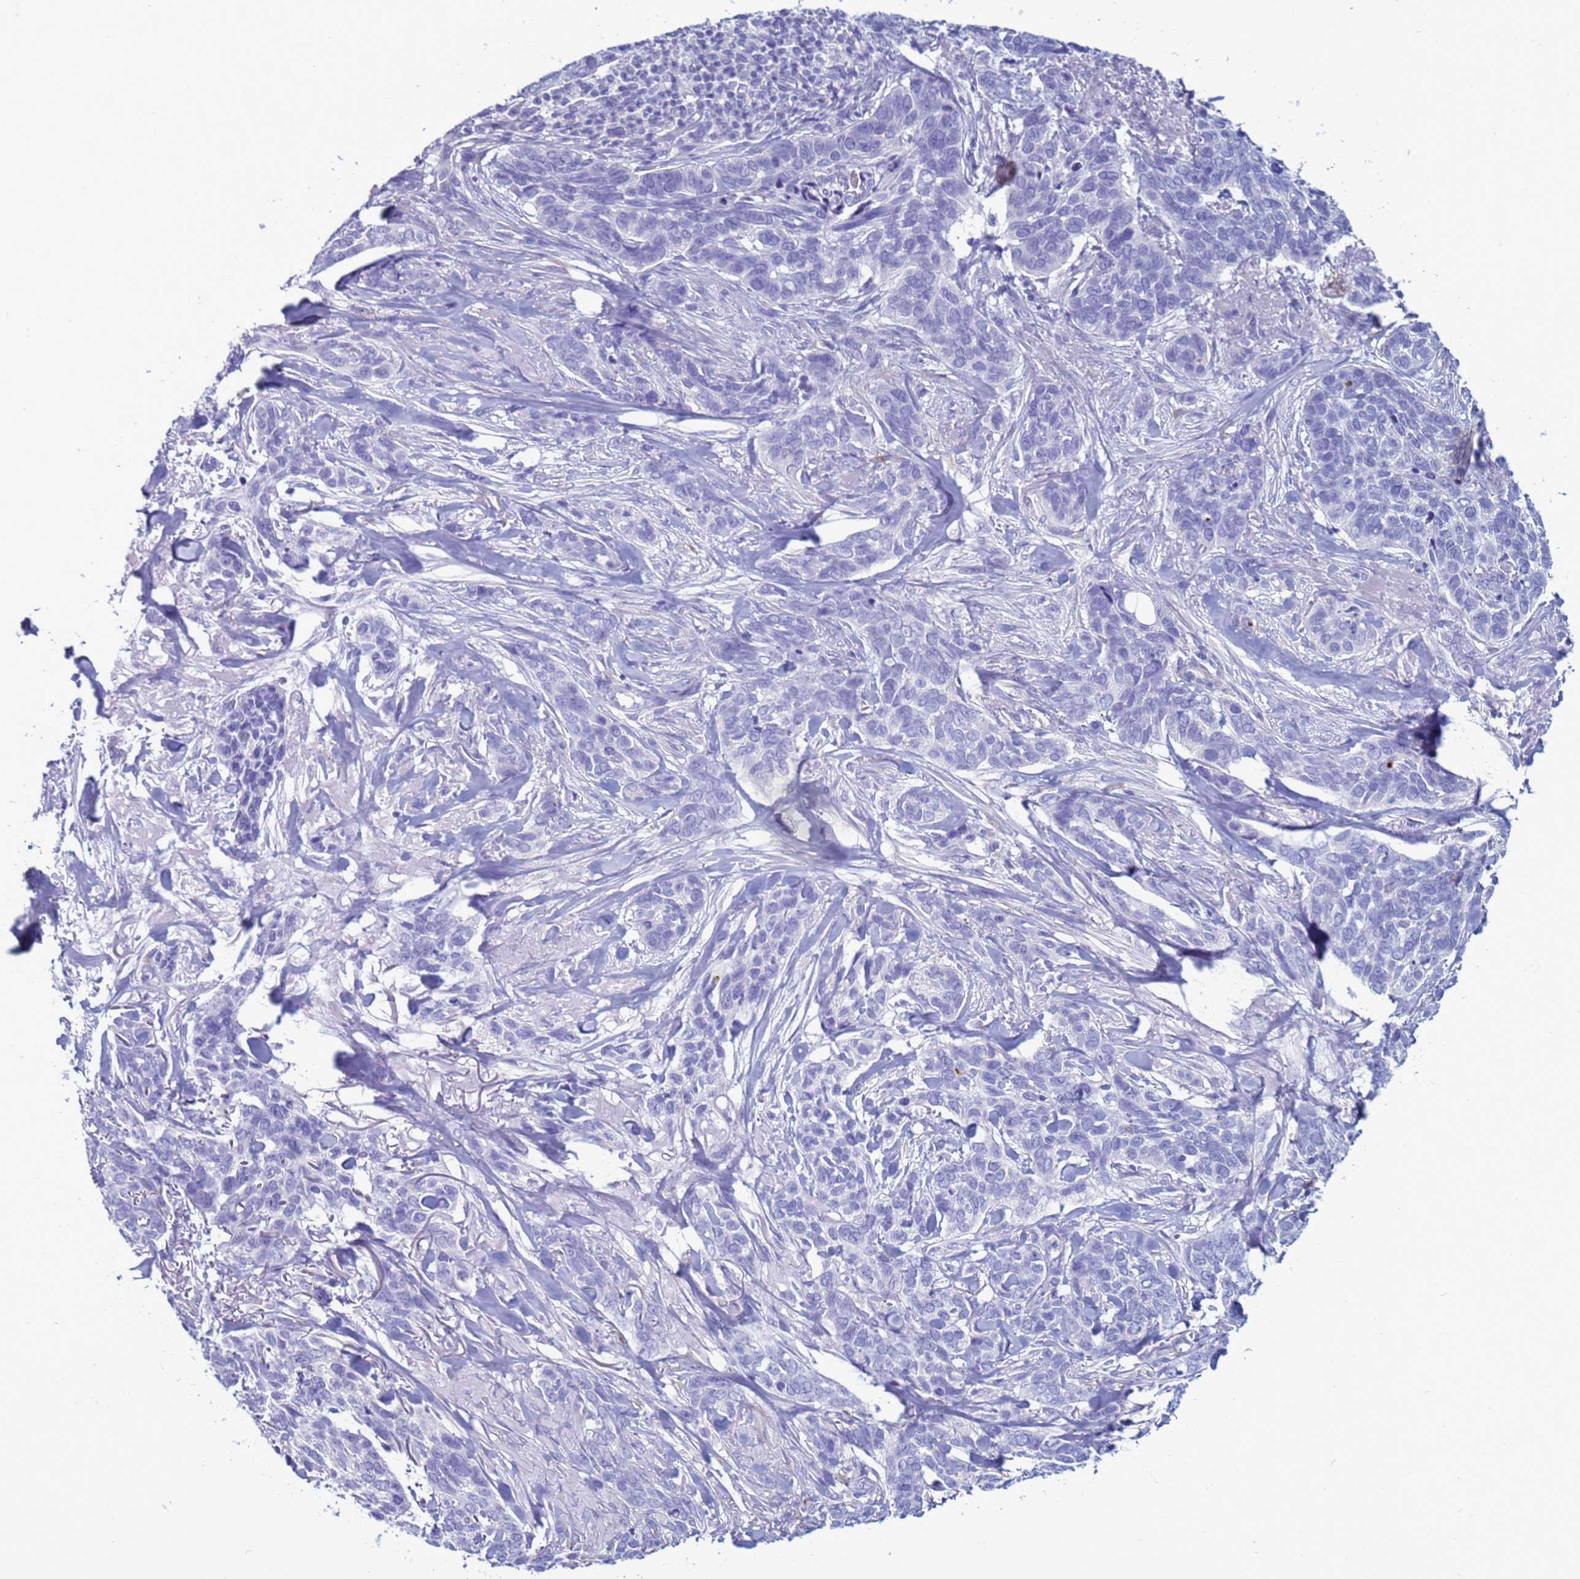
{"staining": {"intensity": "negative", "quantity": "none", "location": "none"}, "tissue": "skin cancer", "cell_type": "Tumor cells", "image_type": "cancer", "snomed": [{"axis": "morphology", "description": "Basal cell carcinoma"}, {"axis": "topography", "description": "Skin"}], "caption": "Tumor cells show no significant protein positivity in skin basal cell carcinoma.", "gene": "CST4", "patient": {"sex": "male", "age": 86}}